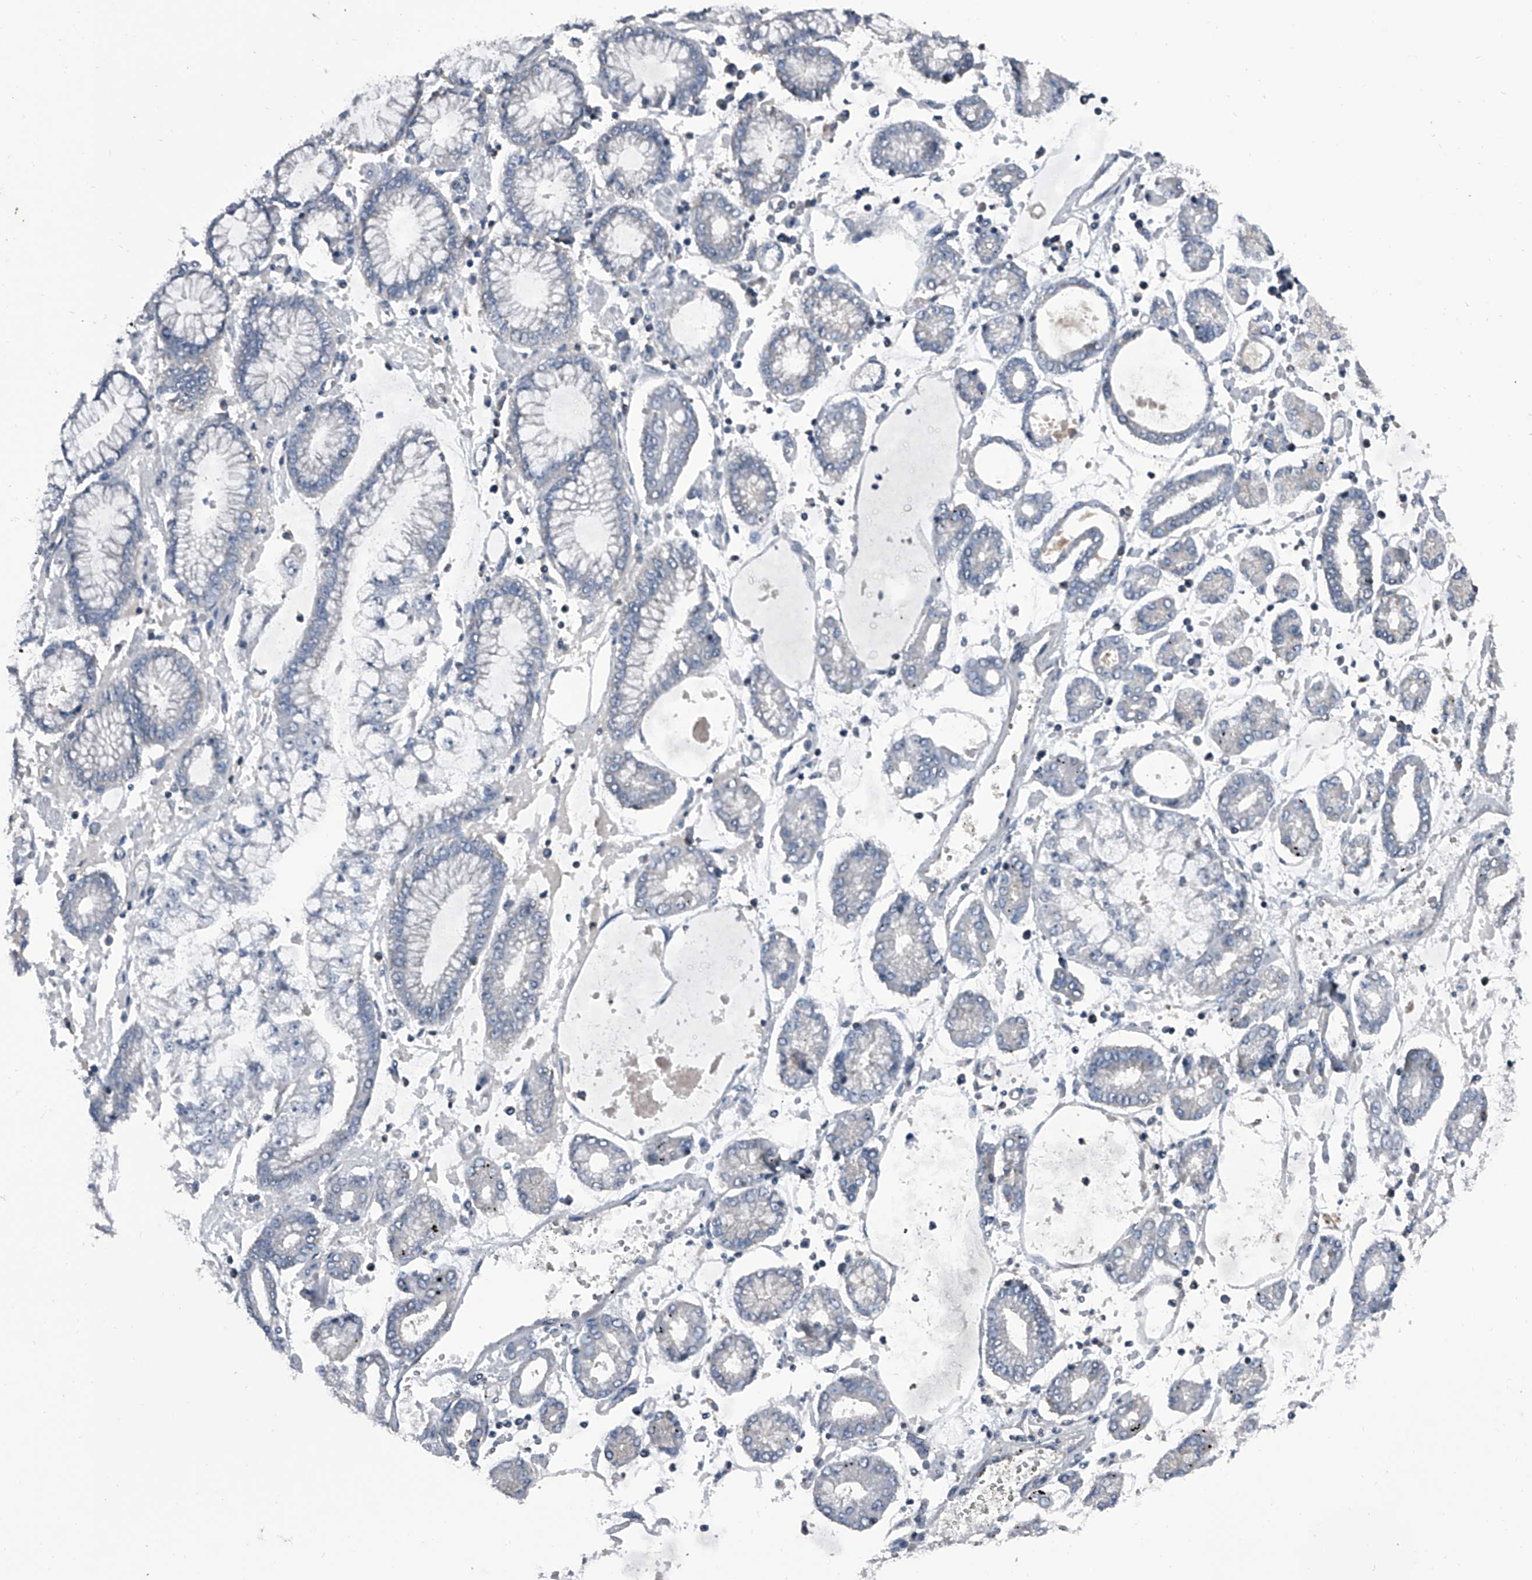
{"staining": {"intensity": "negative", "quantity": "none", "location": "none"}, "tissue": "stomach cancer", "cell_type": "Tumor cells", "image_type": "cancer", "snomed": [{"axis": "morphology", "description": "Adenocarcinoma, NOS"}, {"axis": "topography", "description": "Stomach"}], "caption": "The image shows no significant positivity in tumor cells of stomach cancer (adenocarcinoma). (Stains: DAB immunohistochemistry (IHC) with hematoxylin counter stain, Microscopy: brightfield microscopy at high magnification).", "gene": "PIP5K1A", "patient": {"sex": "male", "age": 76}}